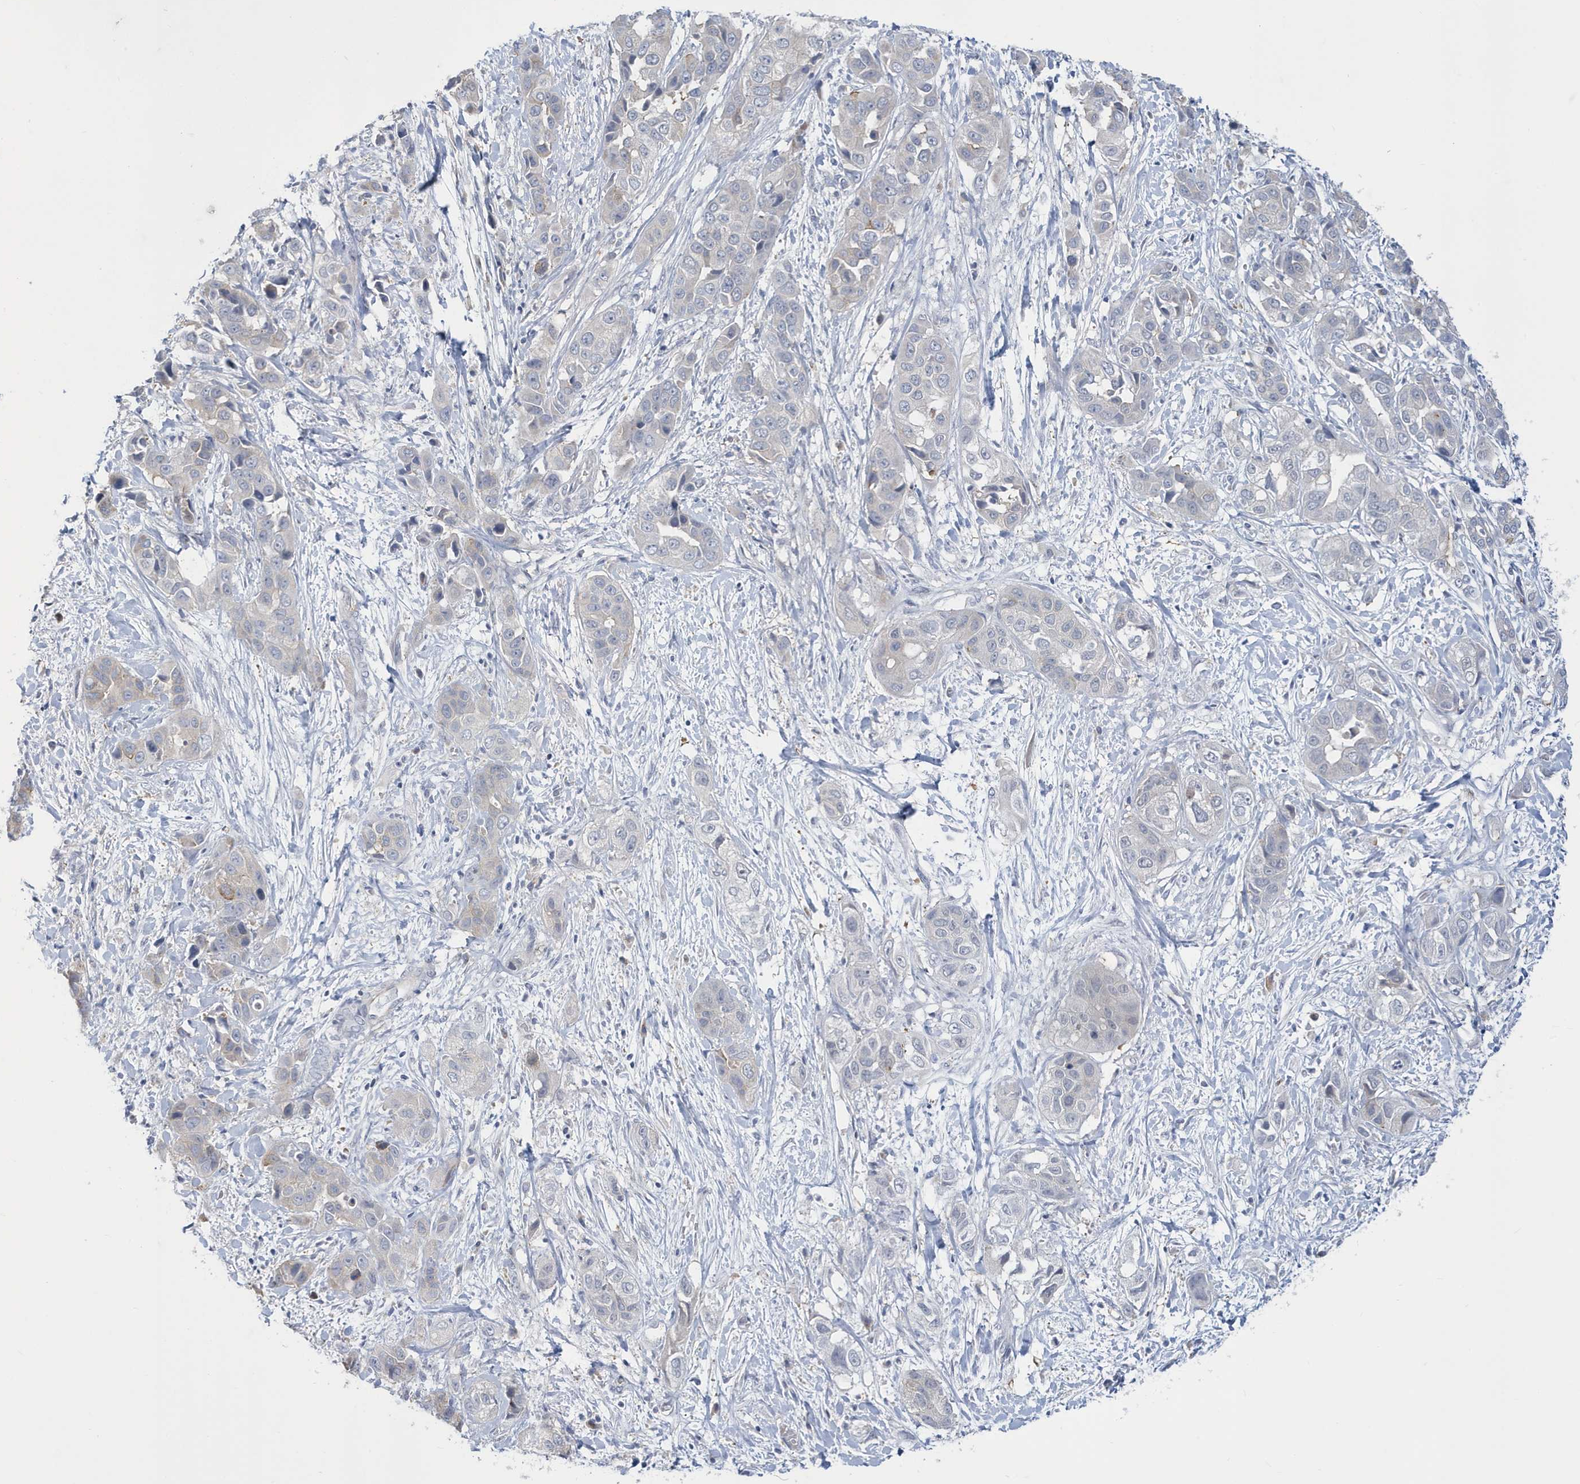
{"staining": {"intensity": "negative", "quantity": "none", "location": "none"}, "tissue": "liver cancer", "cell_type": "Tumor cells", "image_type": "cancer", "snomed": [{"axis": "morphology", "description": "Cholangiocarcinoma"}, {"axis": "topography", "description": "Liver"}], "caption": "Liver cholangiocarcinoma was stained to show a protein in brown. There is no significant staining in tumor cells.", "gene": "ZNF654", "patient": {"sex": "female", "age": 52}}